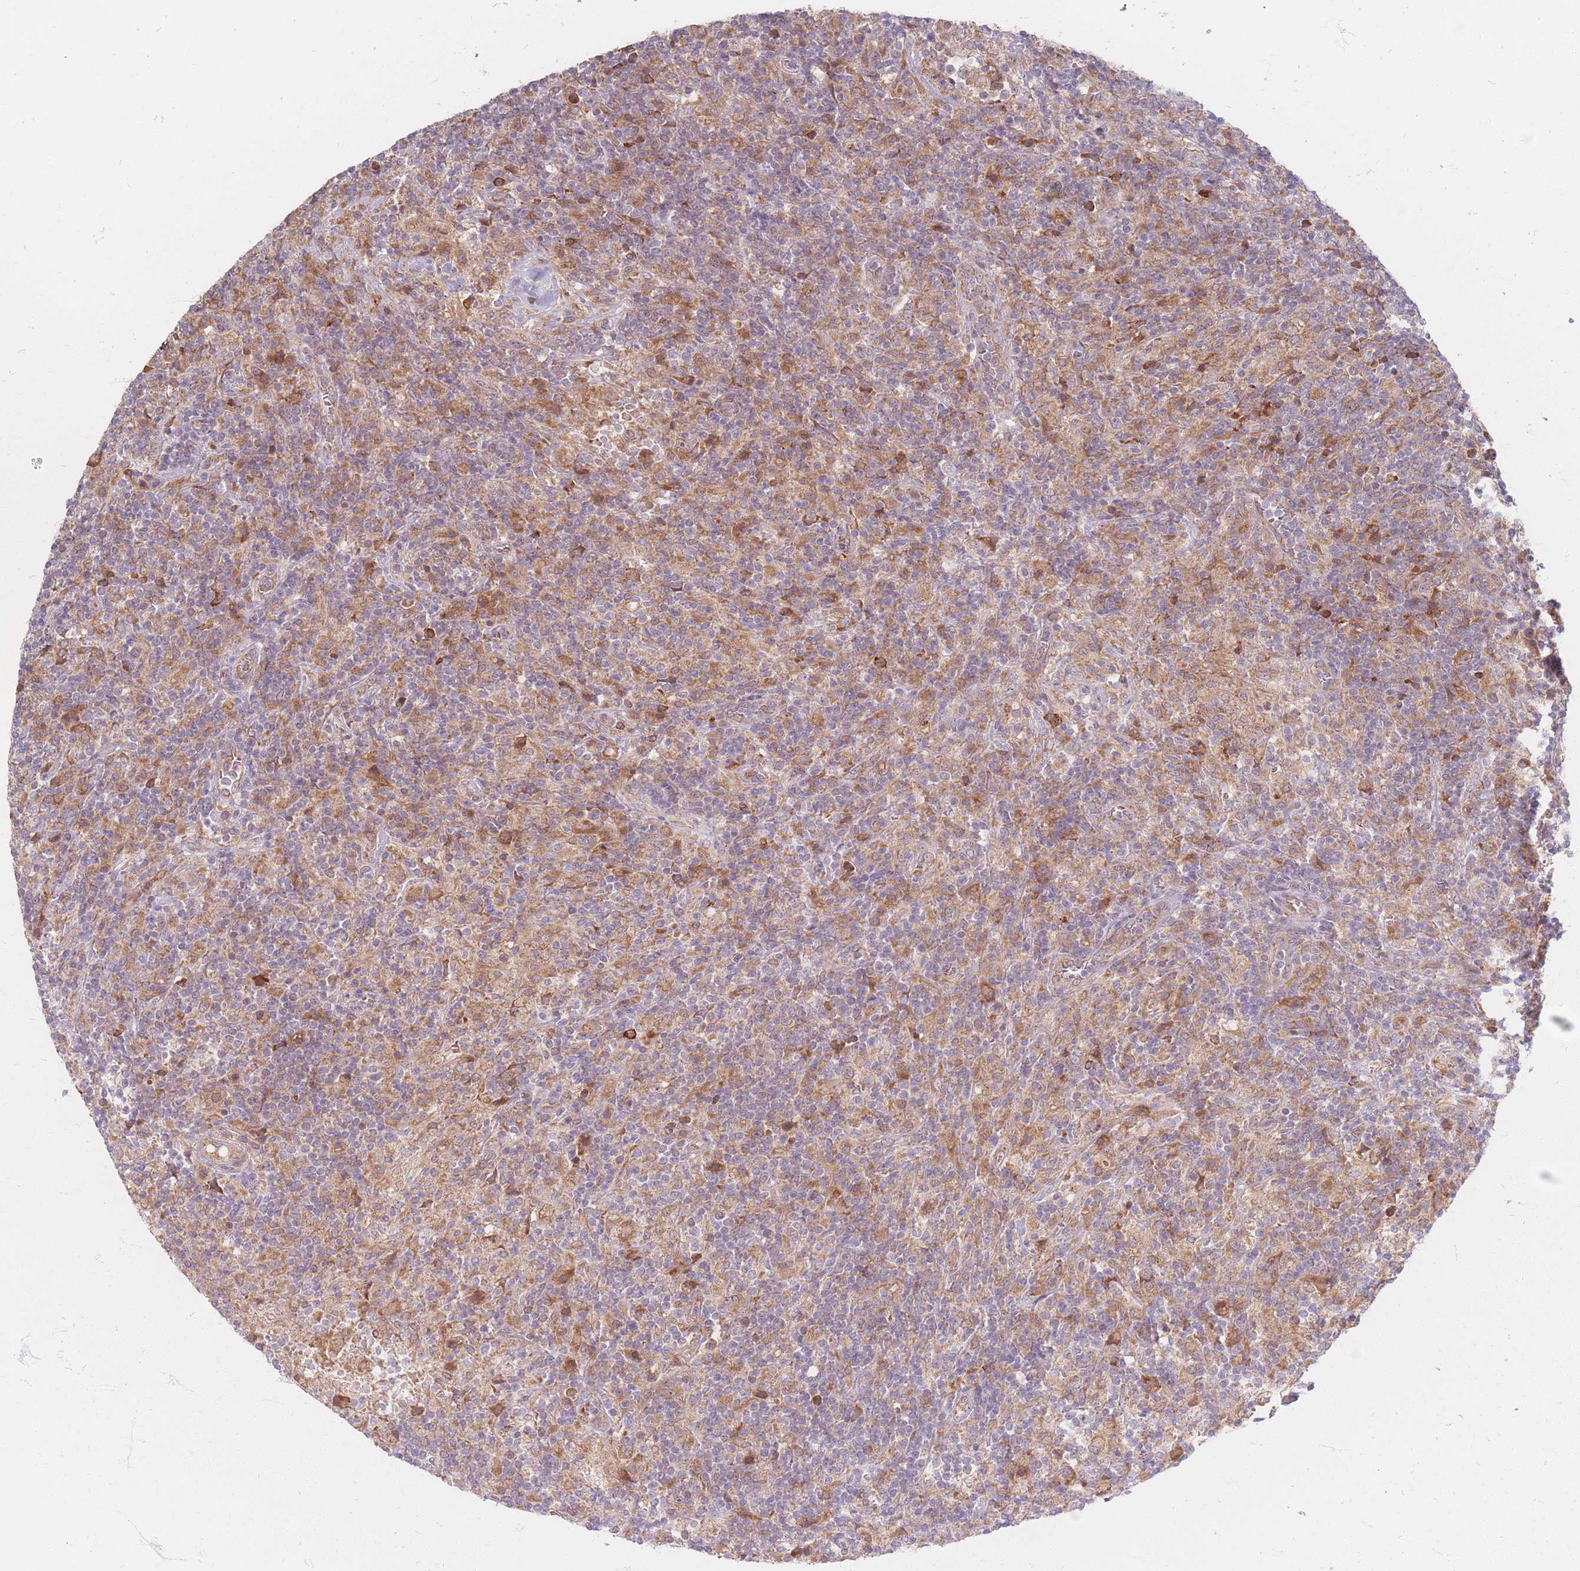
{"staining": {"intensity": "weak", "quantity": ">75%", "location": "cytoplasmic/membranous"}, "tissue": "lymphoma", "cell_type": "Tumor cells", "image_type": "cancer", "snomed": [{"axis": "morphology", "description": "Hodgkin's disease, NOS"}, {"axis": "topography", "description": "Lymph node"}], "caption": "Immunohistochemistry (IHC) image of human lymphoma stained for a protein (brown), which demonstrates low levels of weak cytoplasmic/membranous expression in about >75% of tumor cells.", "gene": "SMIM14", "patient": {"sex": "male", "age": 70}}